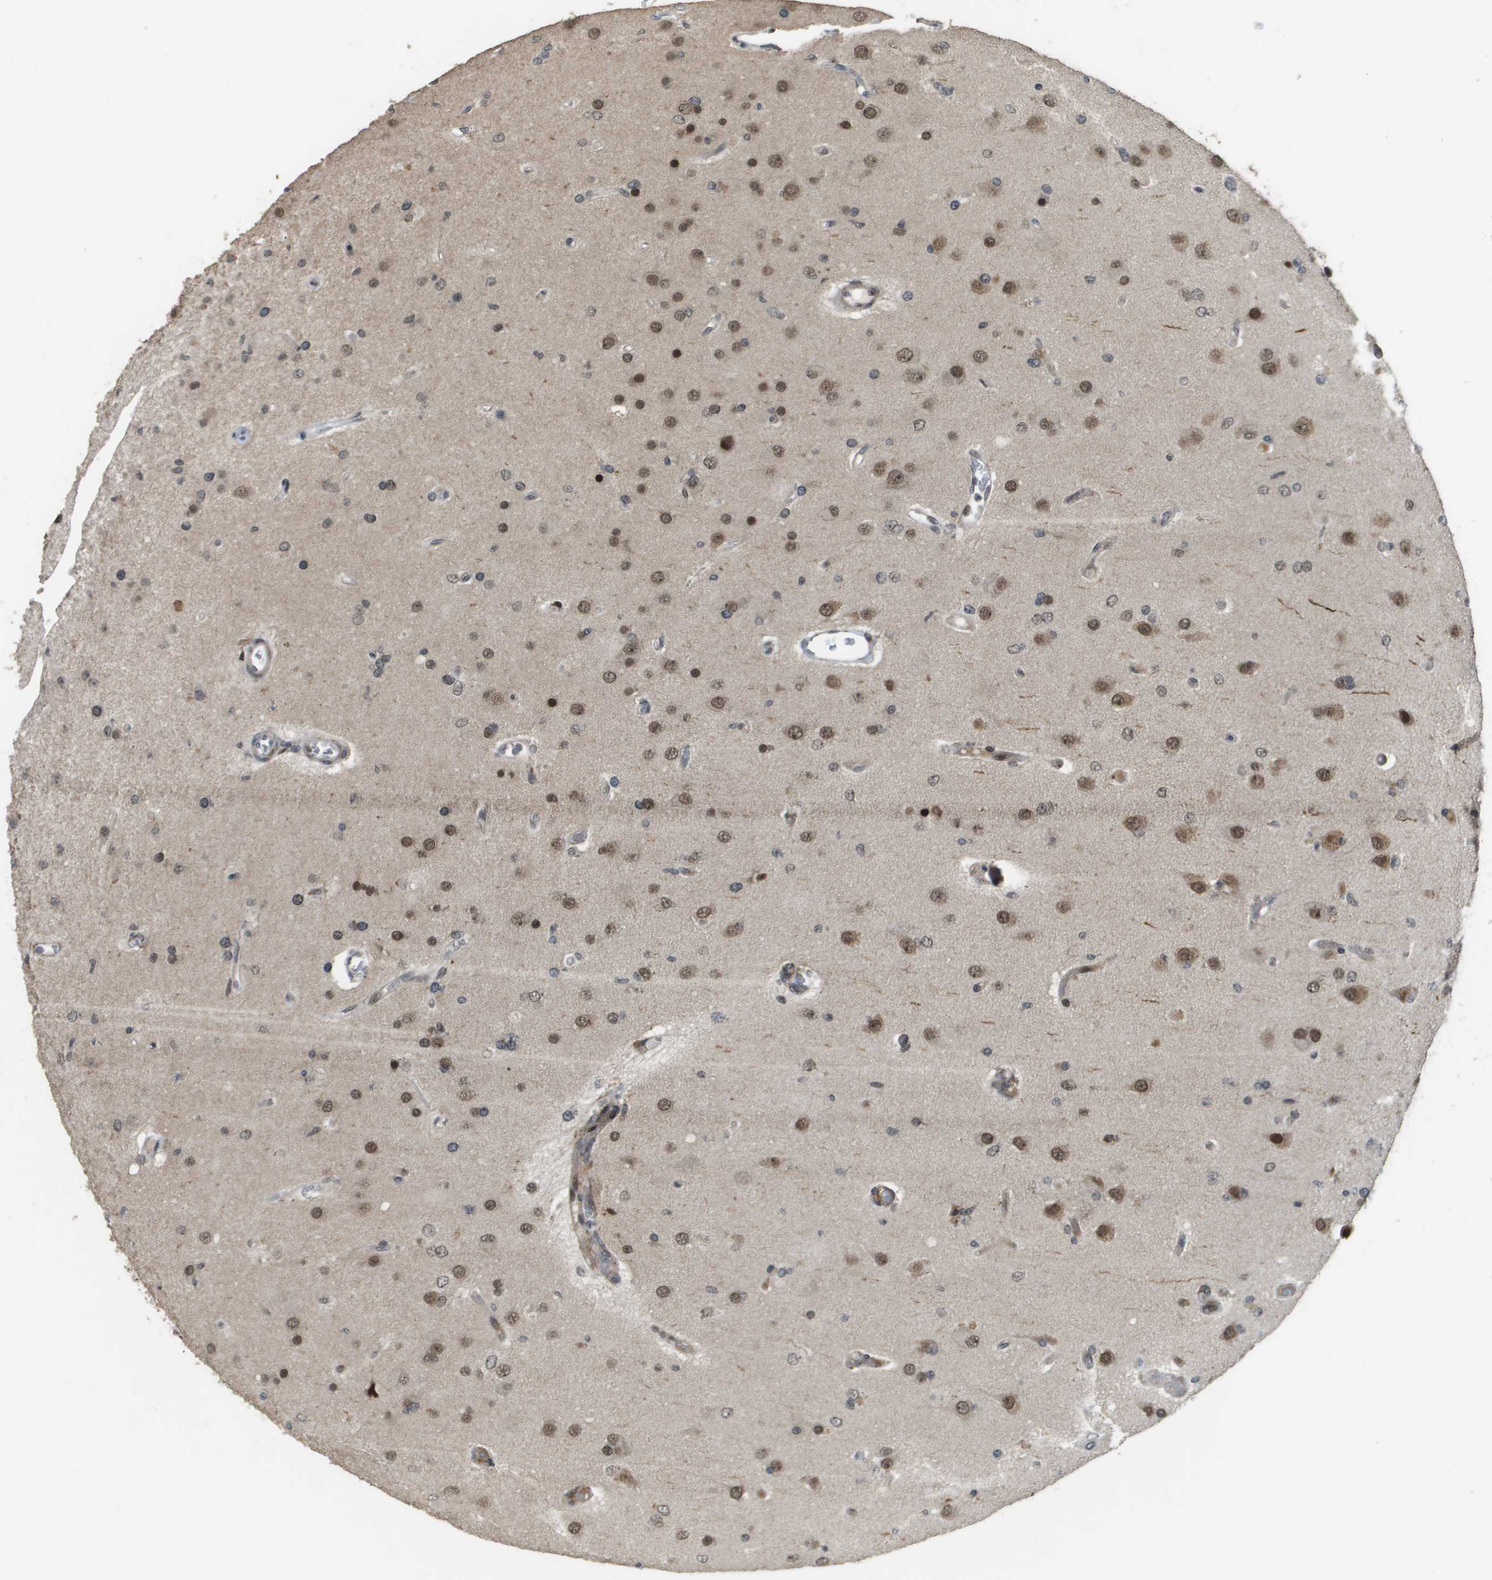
{"staining": {"intensity": "weak", "quantity": ">75%", "location": "nuclear"}, "tissue": "glioma", "cell_type": "Tumor cells", "image_type": "cancer", "snomed": [{"axis": "morphology", "description": "Normal tissue, NOS"}, {"axis": "morphology", "description": "Glioma, malignant, High grade"}, {"axis": "topography", "description": "Cerebral cortex"}], "caption": "Protein positivity by immunohistochemistry shows weak nuclear positivity in approximately >75% of tumor cells in glioma.", "gene": "KAT5", "patient": {"sex": "male", "age": 77}}